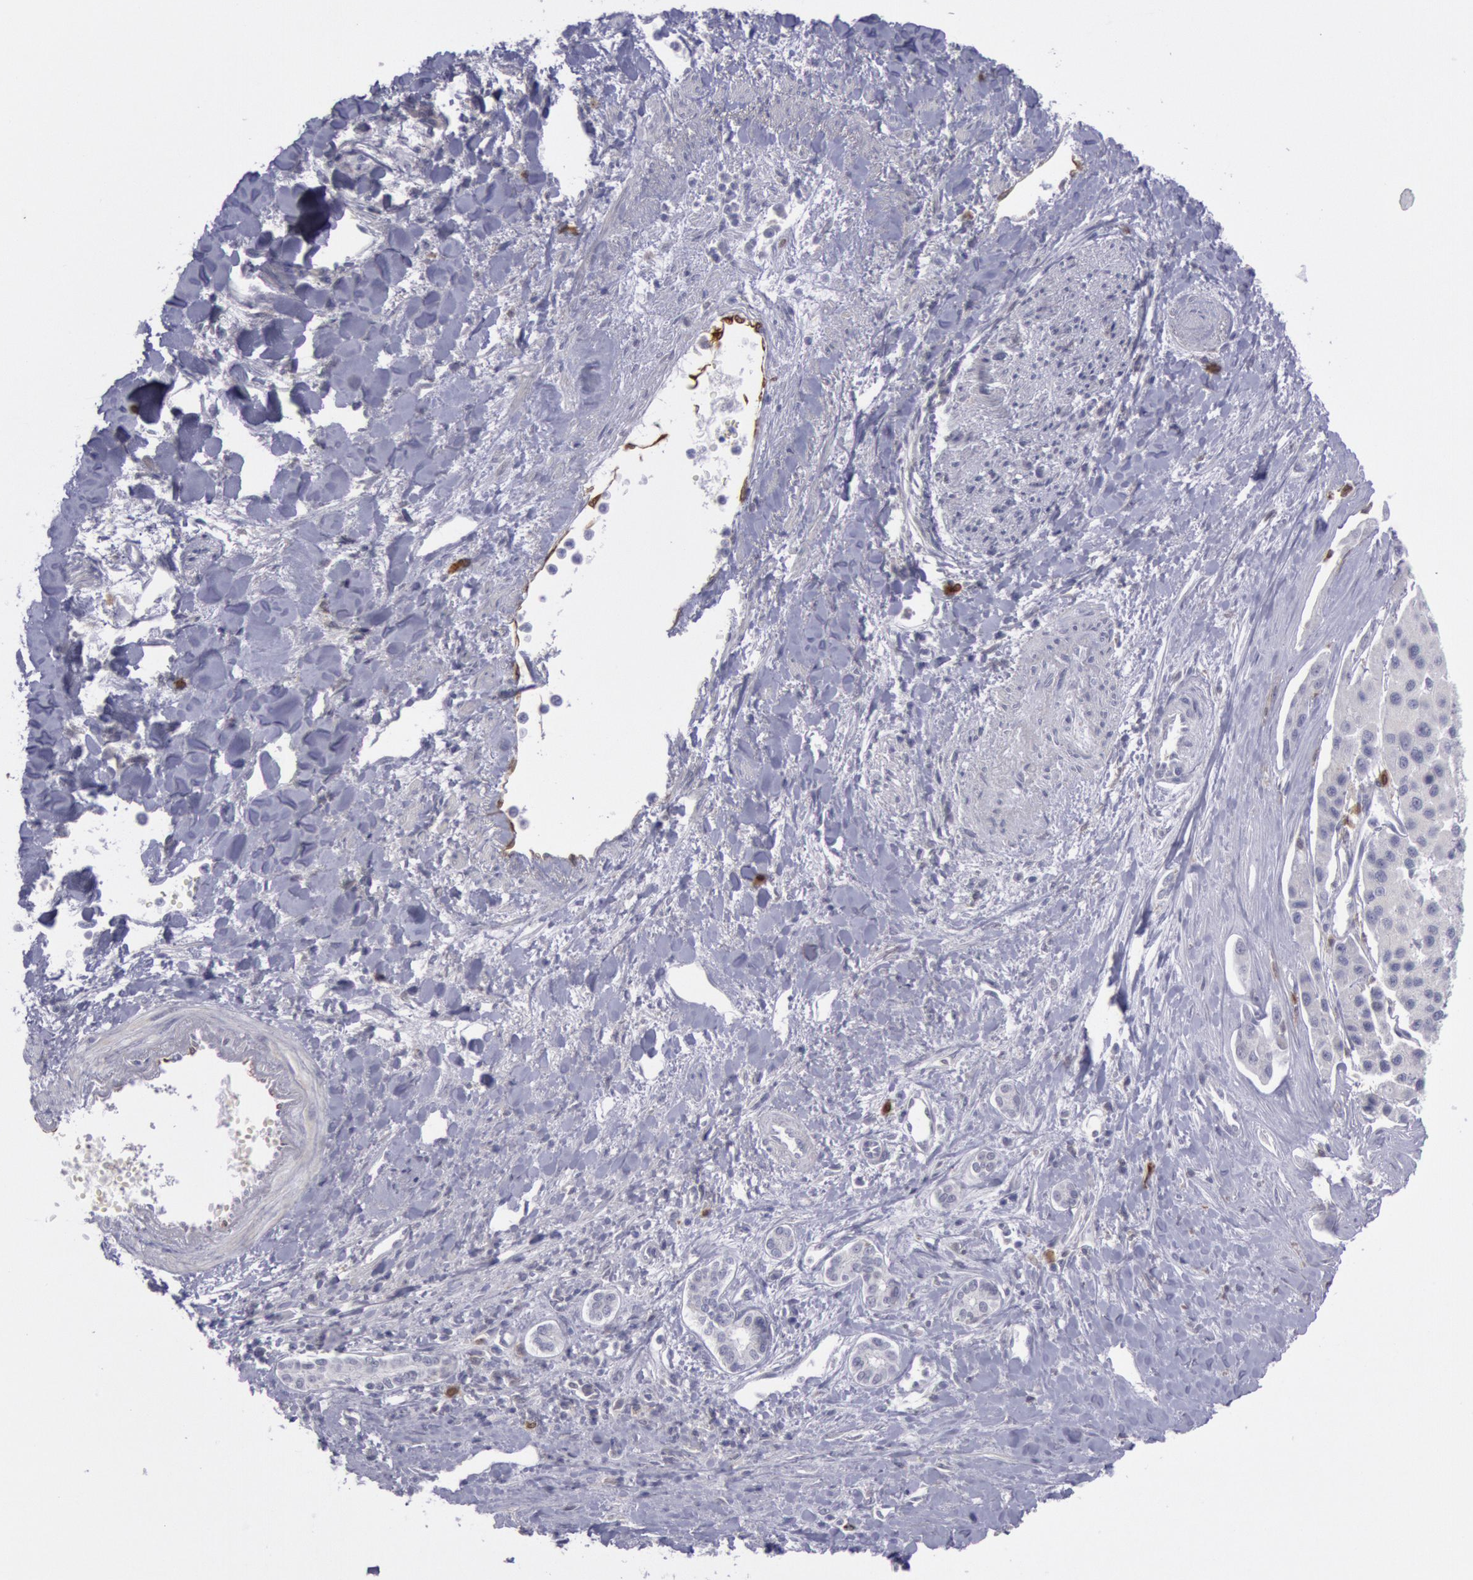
{"staining": {"intensity": "negative", "quantity": "none", "location": "none"}, "tissue": "liver cancer", "cell_type": "Tumor cells", "image_type": "cancer", "snomed": [{"axis": "morphology", "description": "Carcinoma, Hepatocellular, NOS"}, {"axis": "topography", "description": "Liver"}], "caption": "Protein analysis of hepatocellular carcinoma (liver) exhibits no significant expression in tumor cells.", "gene": "PTGS2", "patient": {"sex": "female", "age": 85}}